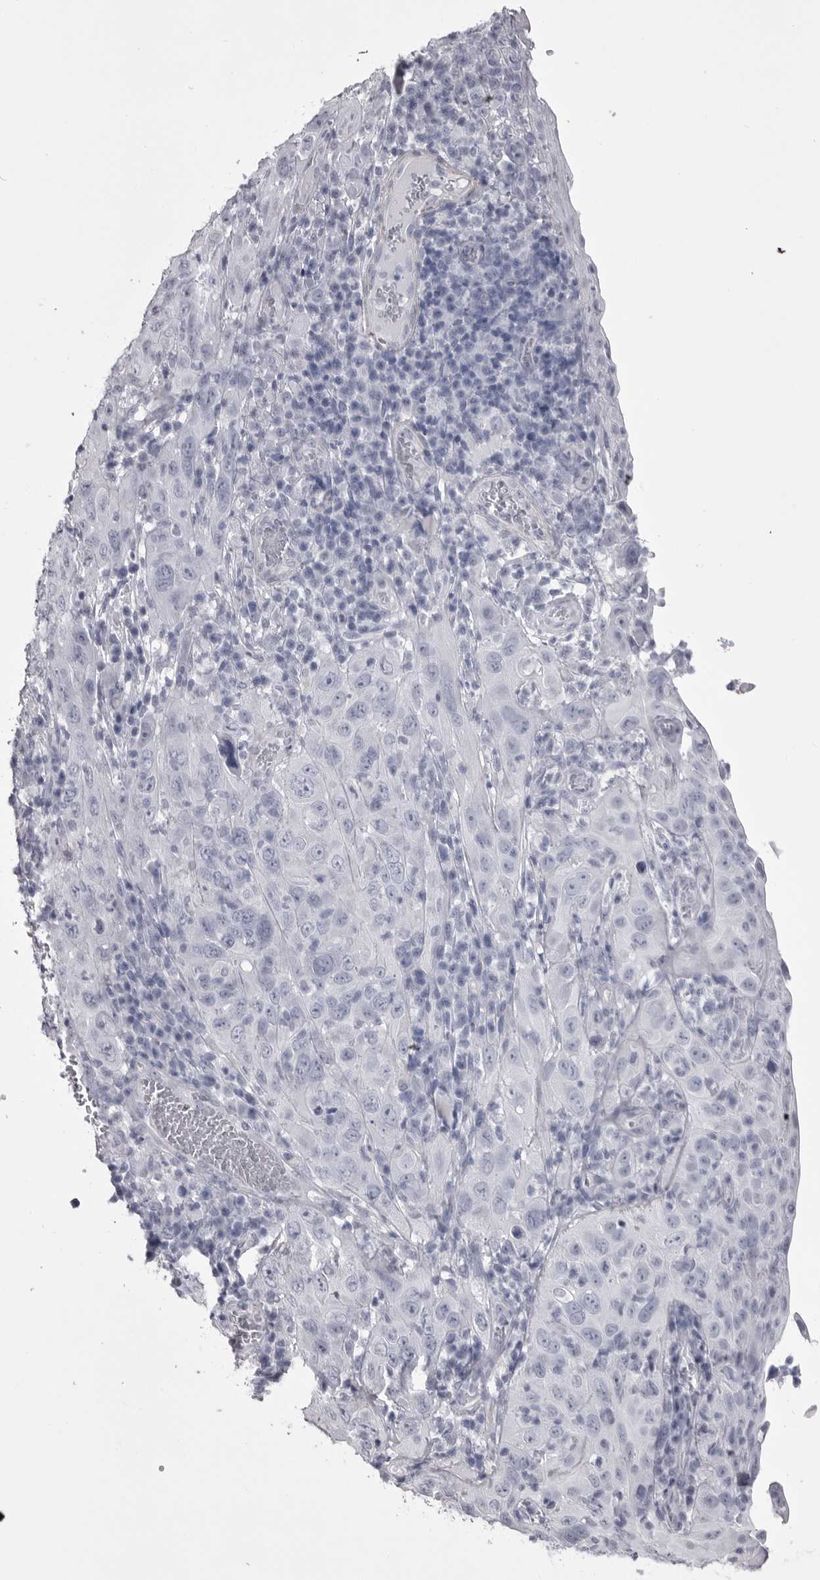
{"staining": {"intensity": "negative", "quantity": "none", "location": "none"}, "tissue": "cervical cancer", "cell_type": "Tumor cells", "image_type": "cancer", "snomed": [{"axis": "morphology", "description": "Squamous cell carcinoma, NOS"}, {"axis": "topography", "description": "Cervix"}], "caption": "IHC micrograph of neoplastic tissue: squamous cell carcinoma (cervical) stained with DAB reveals no significant protein staining in tumor cells. The staining was performed using DAB (3,3'-diaminobenzidine) to visualize the protein expression in brown, while the nuclei were stained in blue with hematoxylin (Magnification: 20x).", "gene": "ANK2", "patient": {"sex": "female", "age": 46}}